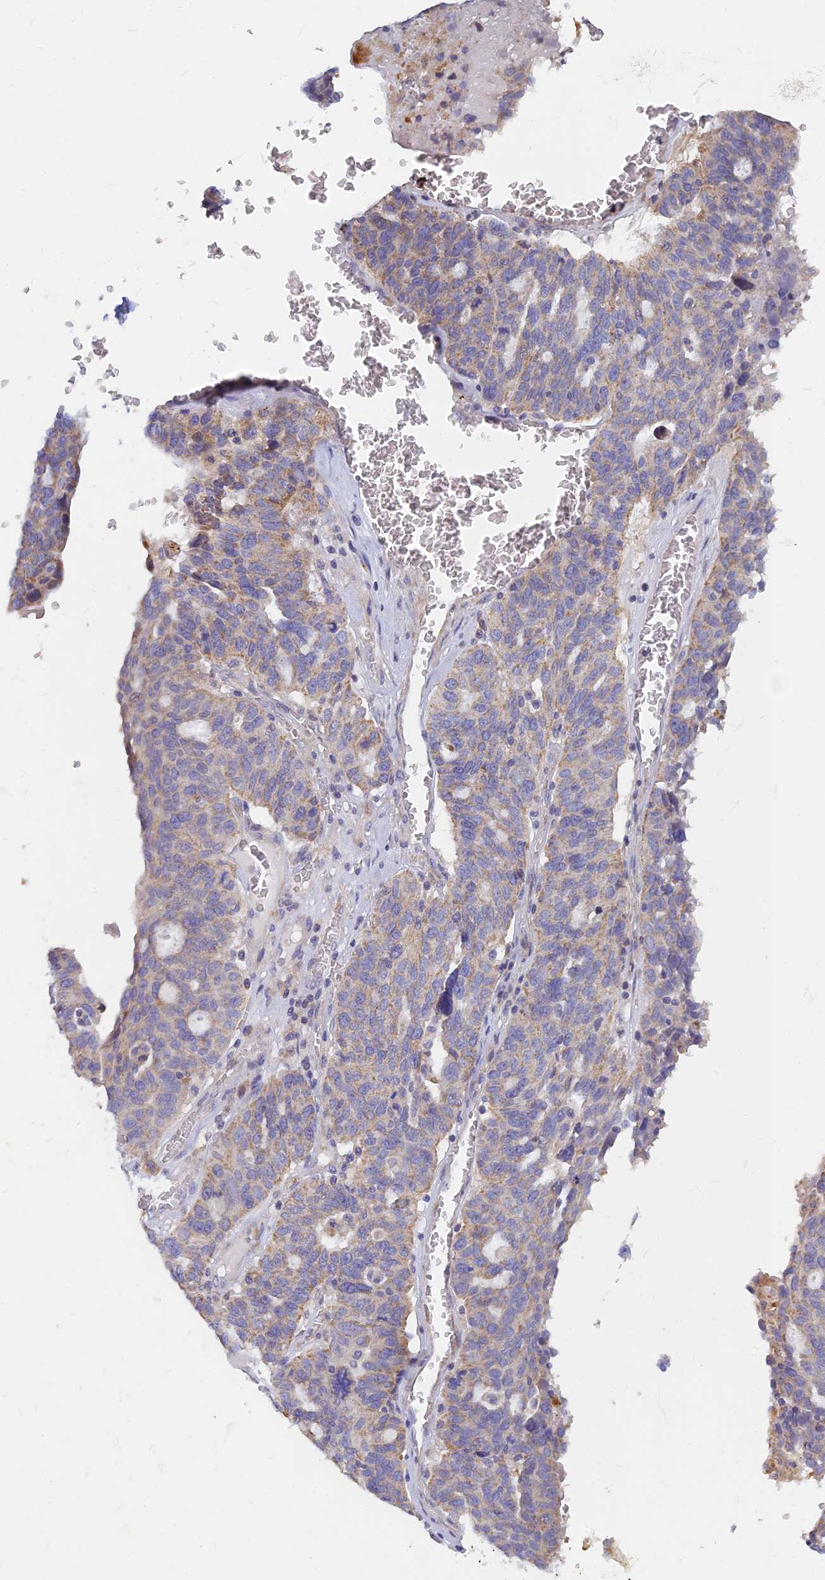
{"staining": {"intensity": "weak", "quantity": ">75%", "location": "cytoplasmic/membranous"}, "tissue": "ovarian cancer", "cell_type": "Tumor cells", "image_type": "cancer", "snomed": [{"axis": "morphology", "description": "Cystadenocarcinoma, serous, NOS"}, {"axis": "topography", "description": "Ovary"}], "caption": "This is an image of immunohistochemistry staining of ovarian cancer (serous cystadenocarcinoma), which shows weak expression in the cytoplasmic/membranous of tumor cells.", "gene": "CACNA1B", "patient": {"sex": "female", "age": 59}}